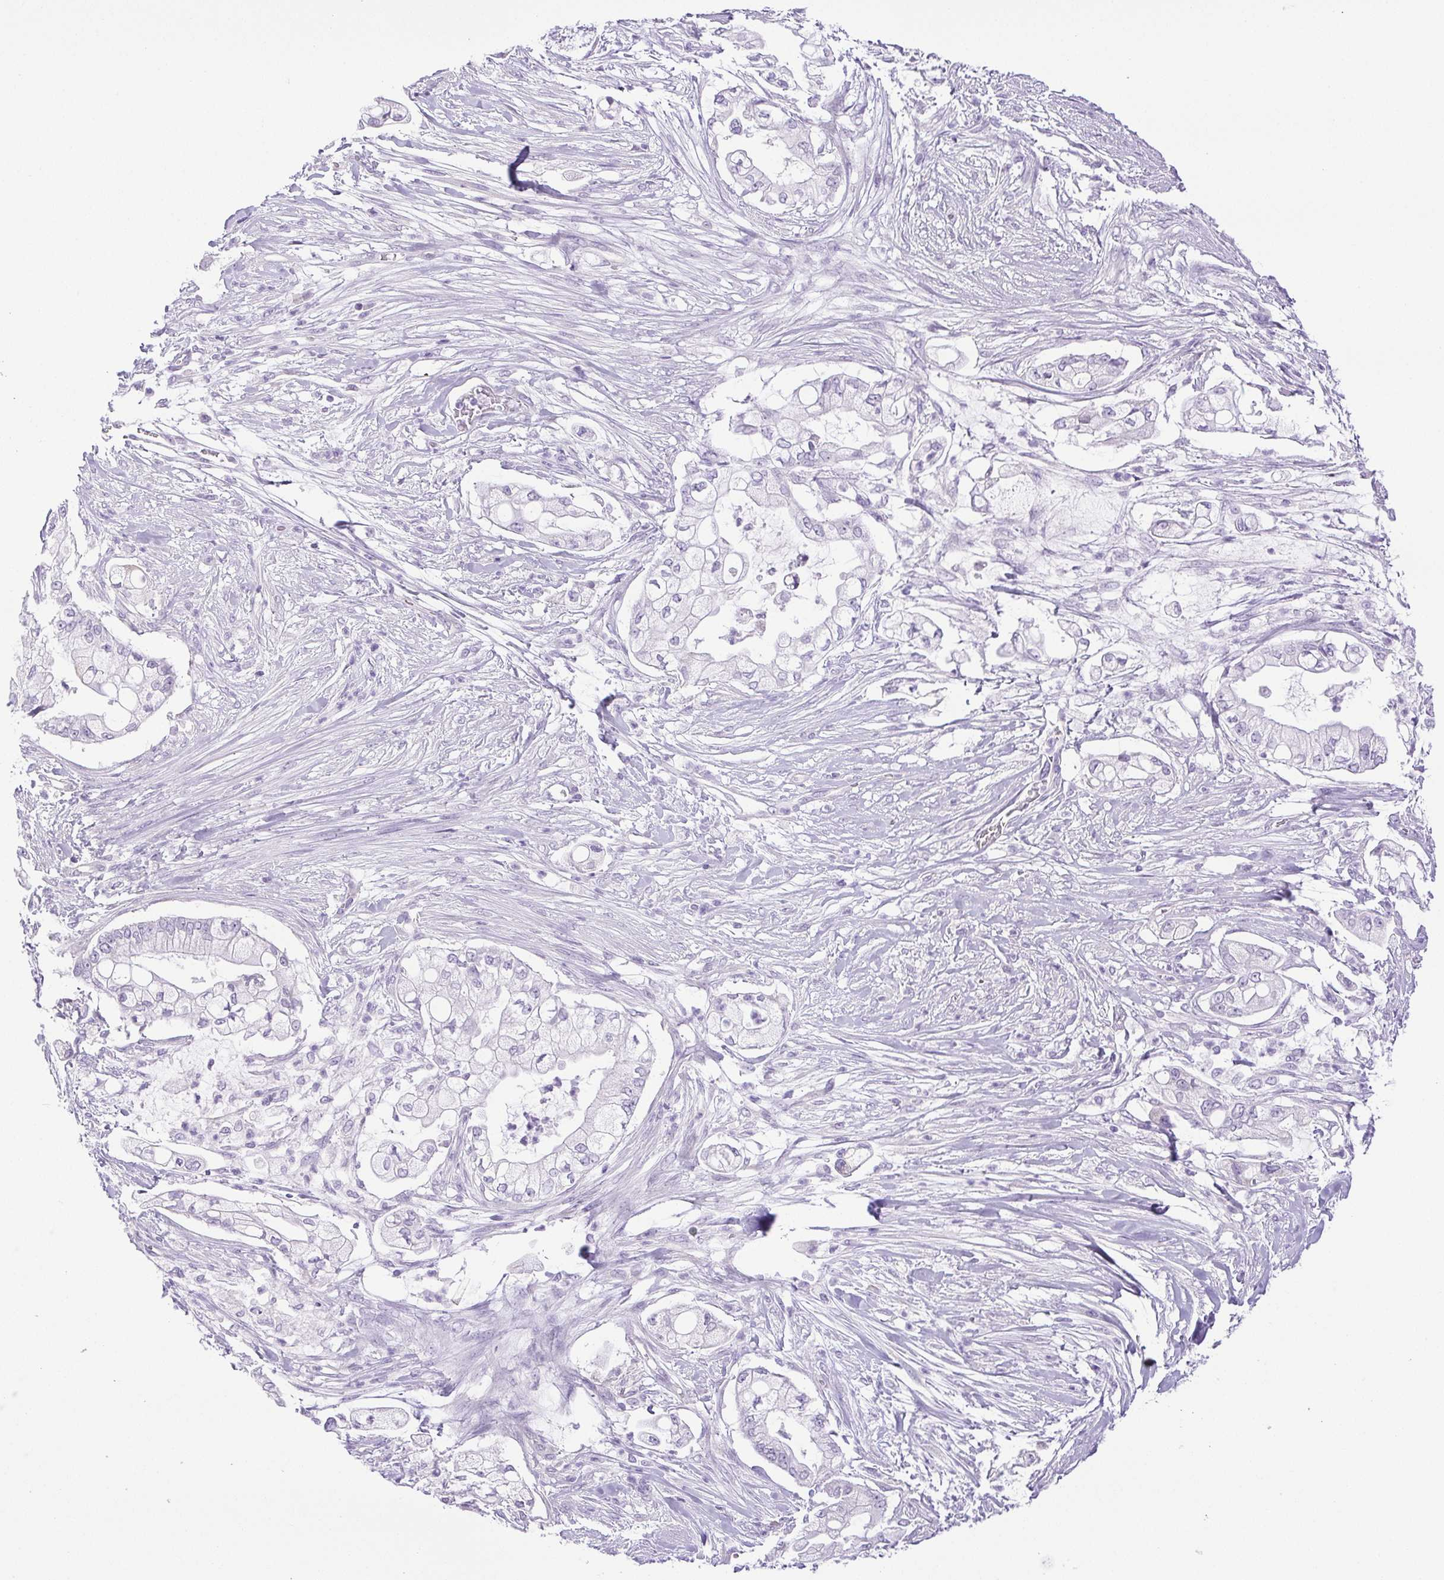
{"staining": {"intensity": "negative", "quantity": "none", "location": "none"}, "tissue": "pancreatic cancer", "cell_type": "Tumor cells", "image_type": "cancer", "snomed": [{"axis": "morphology", "description": "Adenocarcinoma, NOS"}, {"axis": "topography", "description": "Pancreas"}], "caption": "Immunohistochemistry (IHC) image of adenocarcinoma (pancreatic) stained for a protein (brown), which shows no positivity in tumor cells.", "gene": "PAPPA2", "patient": {"sex": "female", "age": 69}}